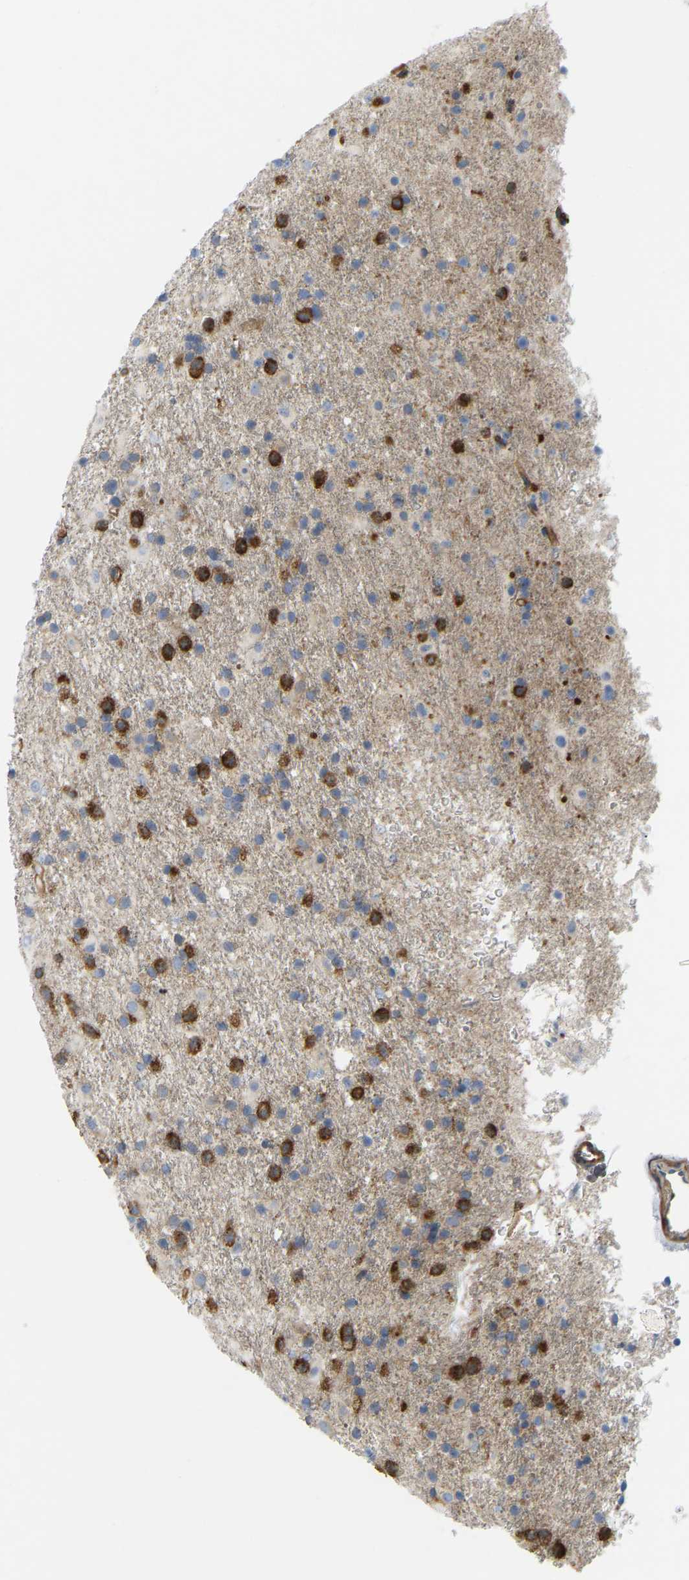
{"staining": {"intensity": "strong", "quantity": "<25%", "location": "cytoplasmic/membranous"}, "tissue": "glioma", "cell_type": "Tumor cells", "image_type": "cancer", "snomed": [{"axis": "morphology", "description": "Glioma, malignant, Low grade"}, {"axis": "topography", "description": "Brain"}], "caption": "Protein expression analysis of glioma reveals strong cytoplasmic/membranous positivity in about <25% of tumor cells. (brown staining indicates protein expression, while blue staining denotes nuclei).", "gene": "PICALM", "patient": {"sex": "male", "age": 65}}